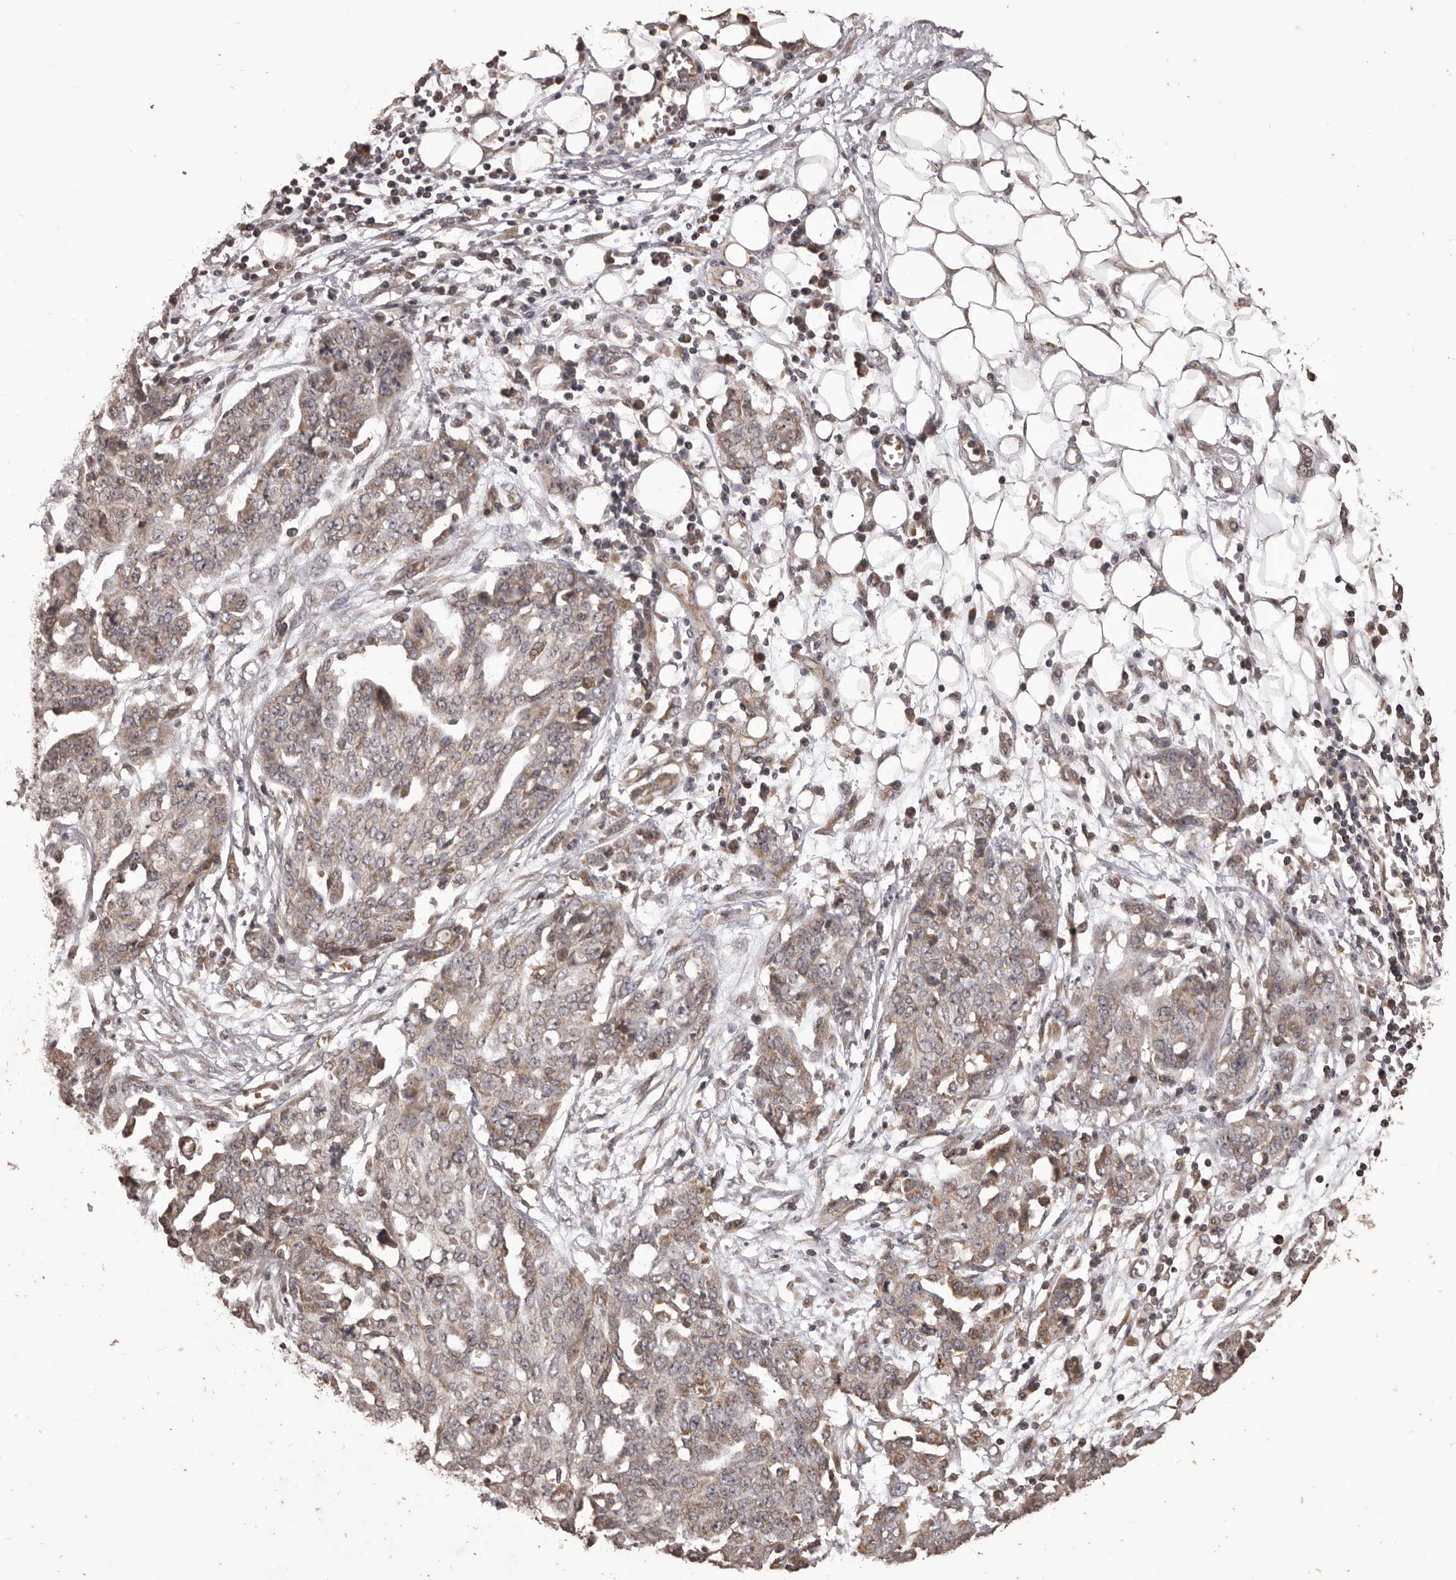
{"staining": {"intensity": "weak", "quantity": "25%-75%", "location": "cytoplasmic/membranous"}, "tissue": "ovarian cancer", "cell_type": "Tumor cells", "image_type": "cancer", "snomed": [{"axis": "morphology", "description": "Cystadenocarcinoma, serous, NOS"}, {"axis": "topography", "description": "Soft tissue"}, {"axis": "topography", "description": "Ovary"}], "caption": "Serous cystadenocarcinoma (ovarian) tissue exhibits weak cytoplasmic/membranous positivity in about 25%-75% of tumor cells", "gene": "QRSL1", "patient": {"sex": "female", "age": 57}}